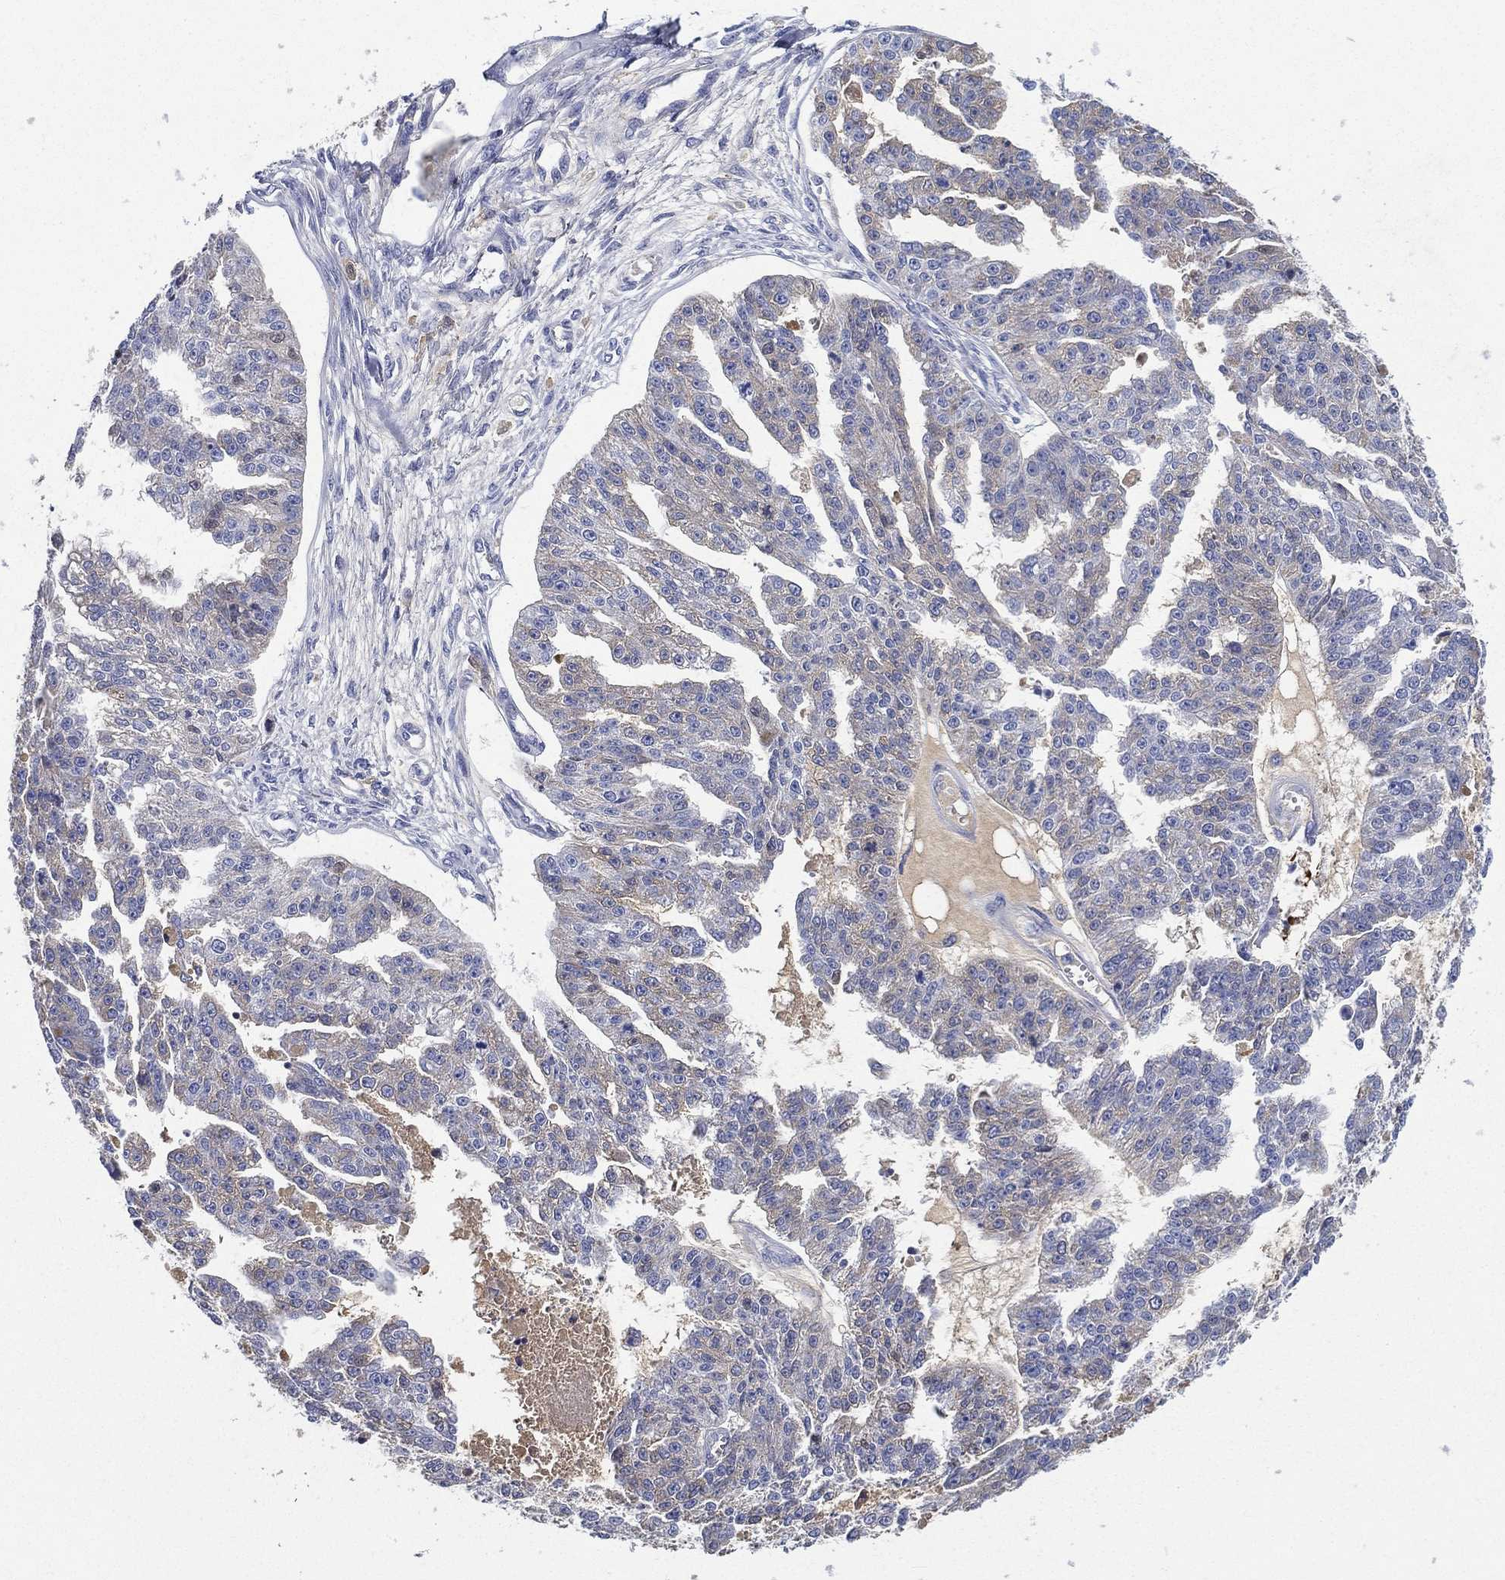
{"staining": {"intensity": "weak", "quantity": "<25%", "location": "cytoplasmic/membranous"}, "tissue": "ovarian cancer", "cell_type": "Tumor cells", "image_type": "cancer", "snomed": [{"axis": "morphology", "description": "Cystadenocarcinoma, serous, NOS"}, {"axis": "topography", "description": "Ovary"}], "caption": "Human ovarian cancer stained for a protein using IHC exhibits no staining in tumor cells.", "gene": "TMPRSS11D", "patient": {"sex": "female", "age": 58}}